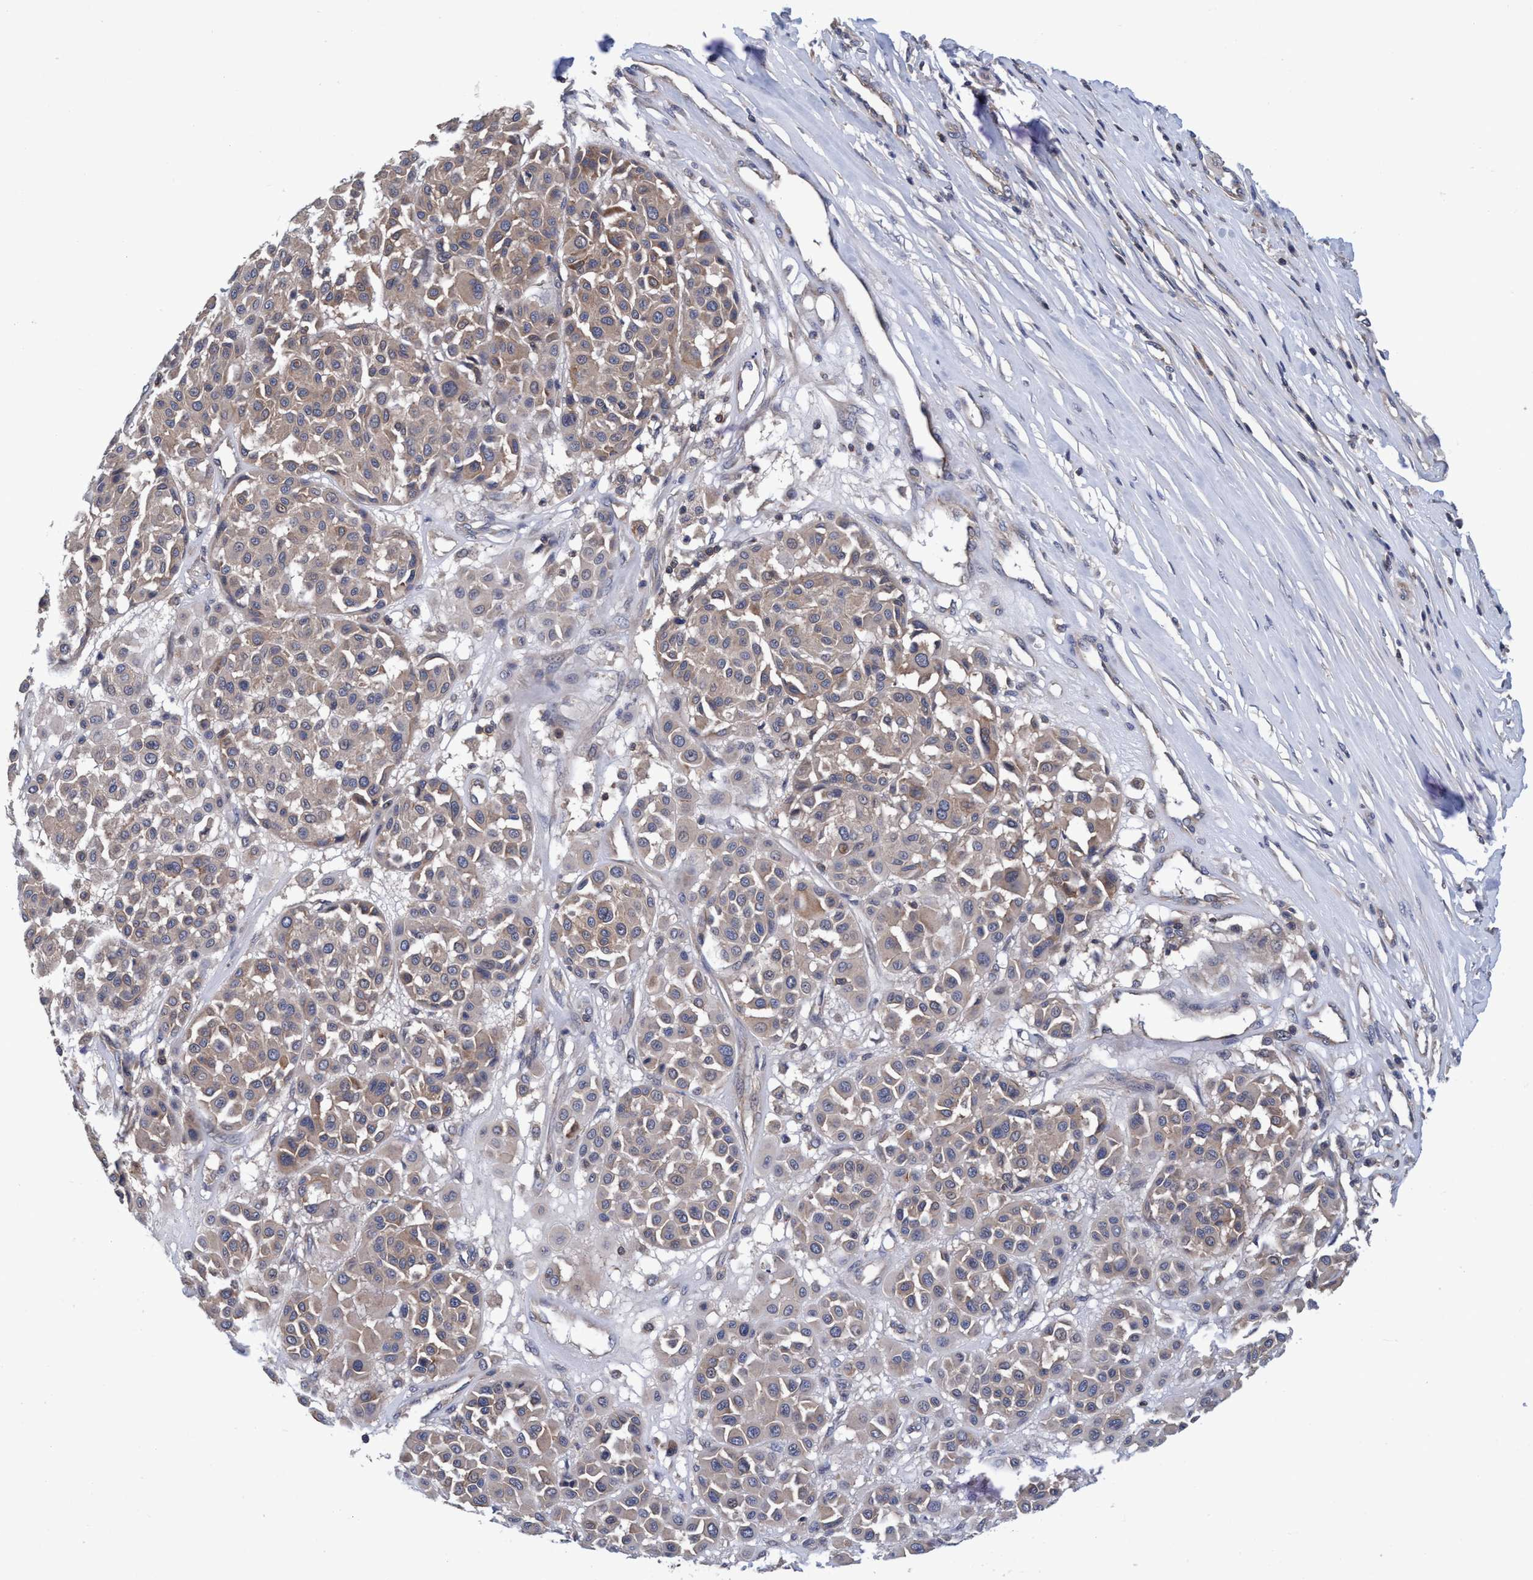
{"staining": {"intensity": "weak", "quantity": ">75%", "location": "cytoplasmic/membranous"}, "tissue": "melanoma", "cell_type": "Tumor cells", "image_type": "cancer", "snomed": [{"axis": "morphology", "description": "Malignant melanoma, Metastatic site"}, {"axis": "topography", "description": "Soft tissue"}], "caption": "The image exhibits immunohistochemical staining of malignant melanoma (metastatic site). There is weak cytoplasmic/membranous staining is present in approximately >75% of tumor cells.", "gene": "CALCOCO2", "patient": {"sex": "male", "age": 41}}